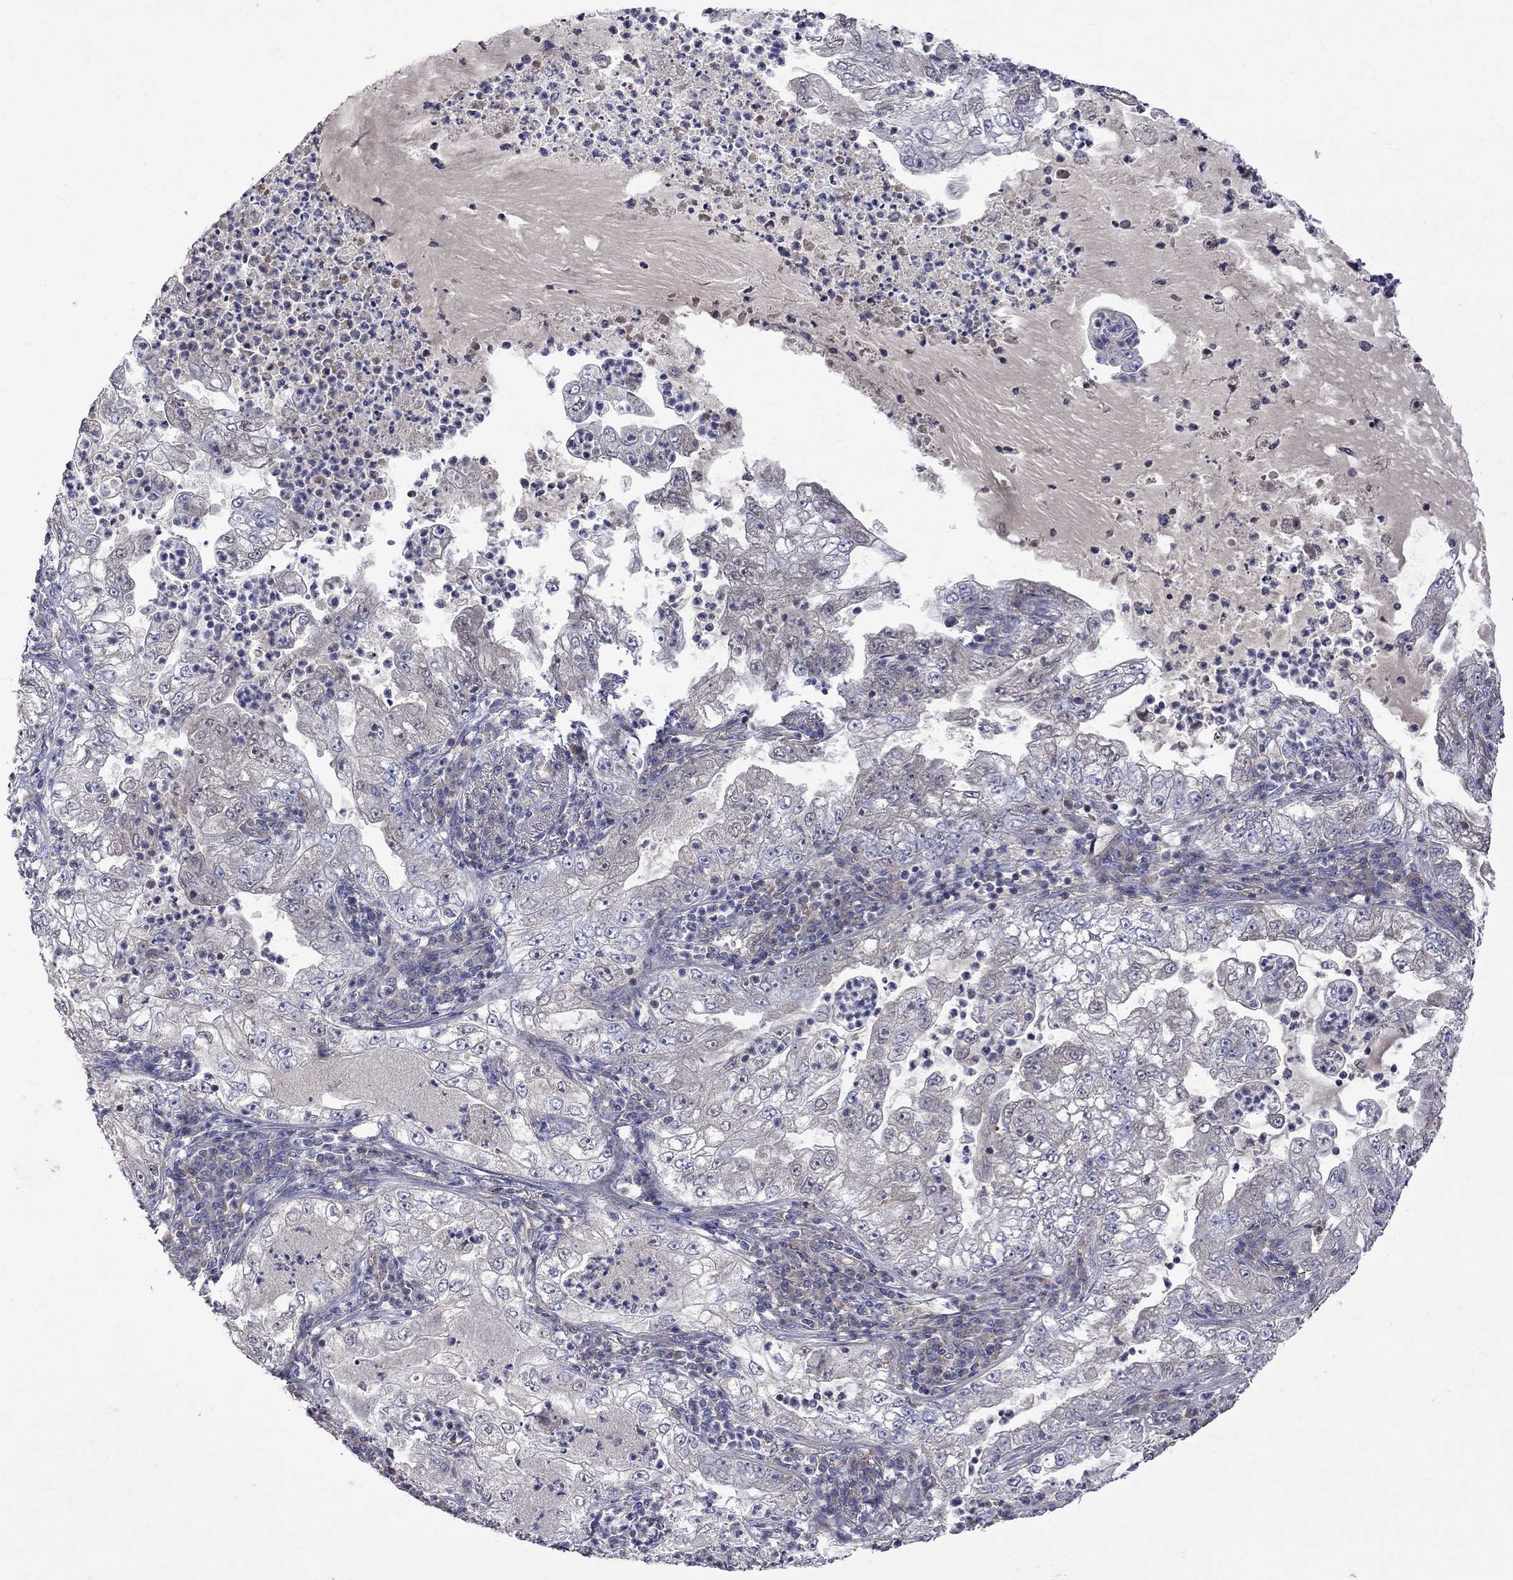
{"staining": {"intensity": "negative", "quantity": "none", "location": "none"}, "tissue": "lung cancer", "cell_type": "Tumor cells", "image_type": "cancer", "snomed": [{"axis": "morphology", "description": "Adenocarcinoma, NOS"}, {"axis": "topography", "description": "Lung"}], "caption": "Human lung cancer stained for a protein using IHC shows no expression in tumor cells.", "gene": "ABI3", "patient": {"sex": "female", "age": 73}}